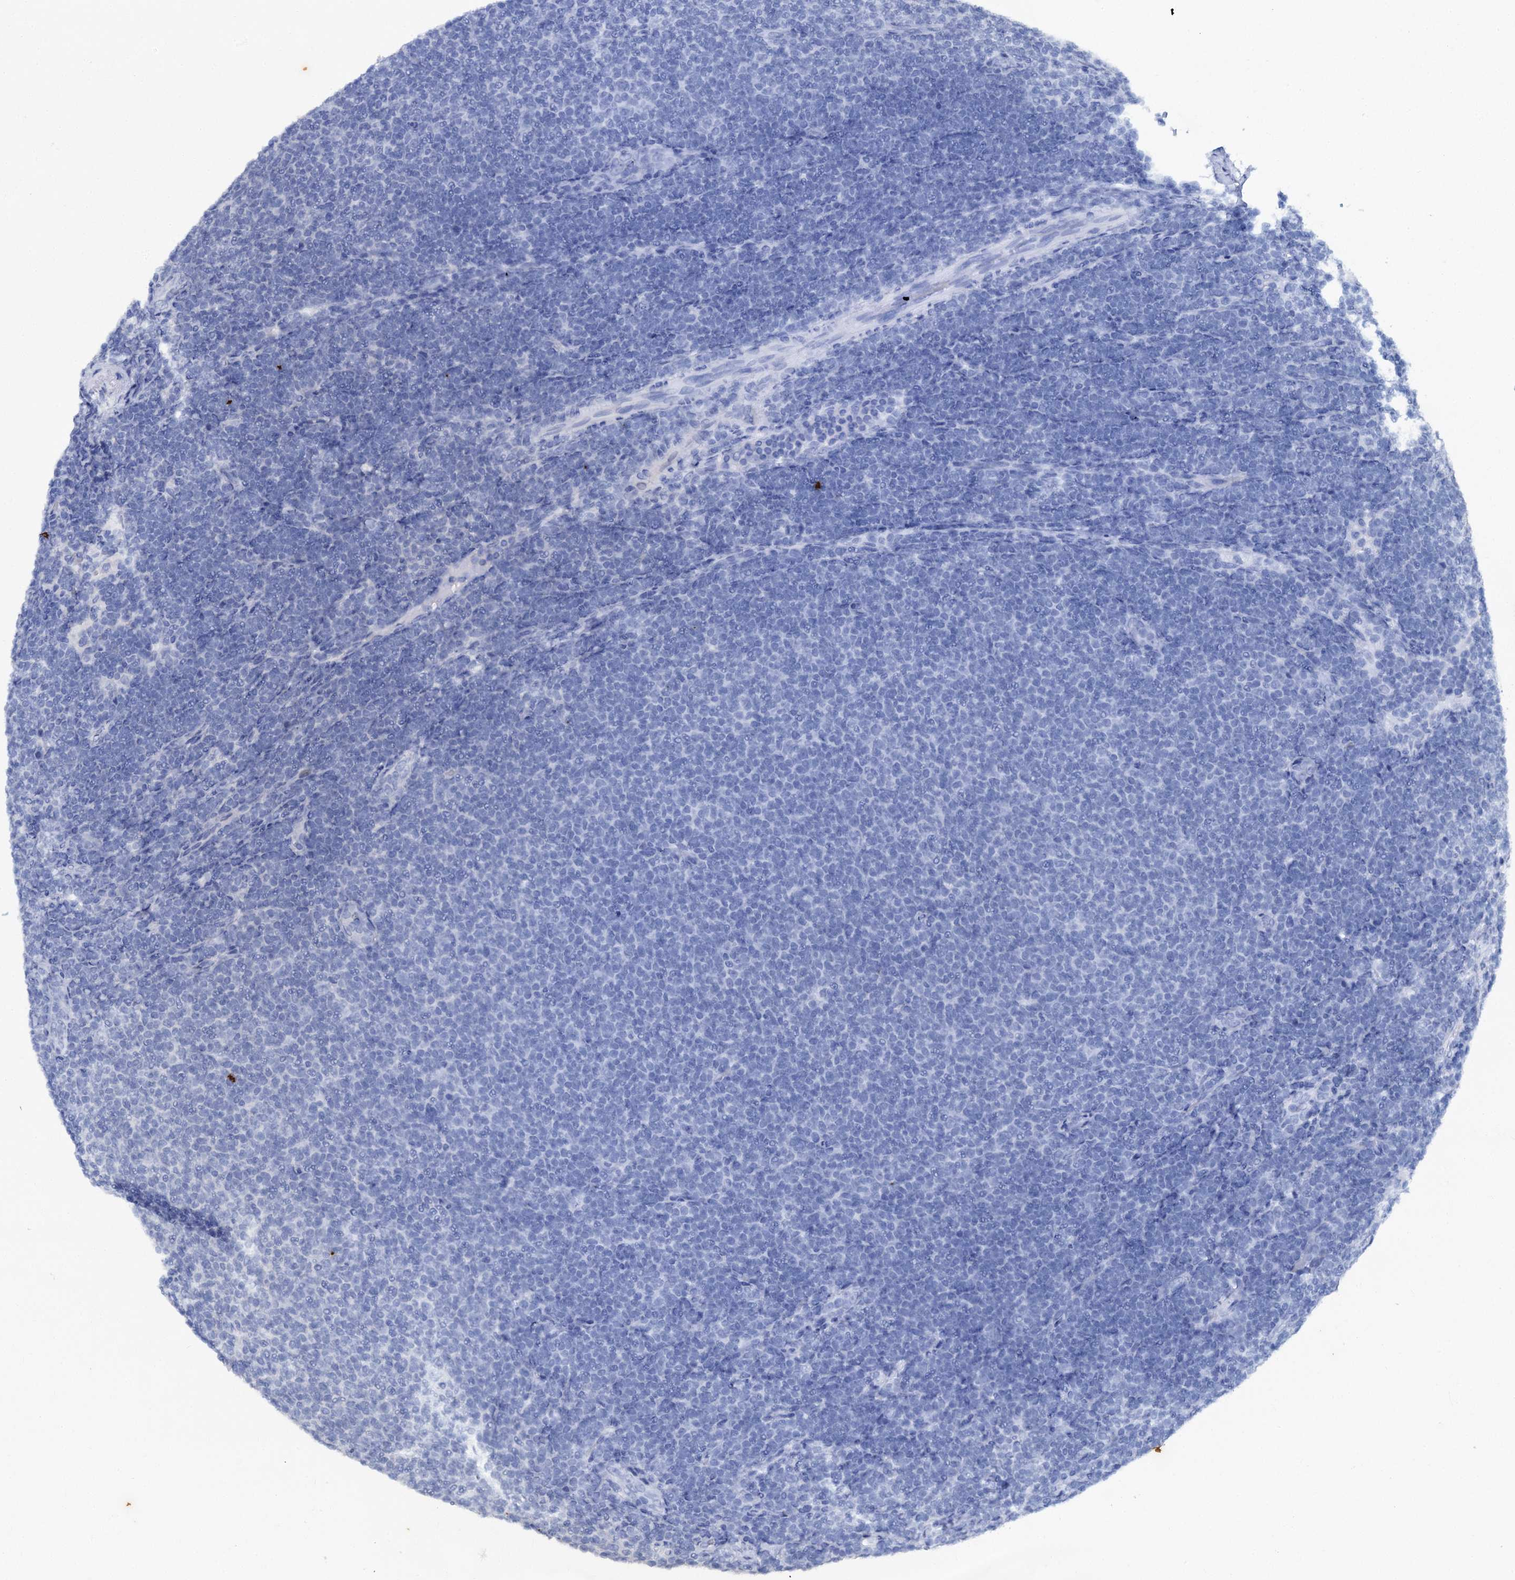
{"staining": {"intensity": "negative", "quantity": "none", "location": "none"}, "tissue": "lymphoma", "cell_type": "Tumor cells", "image_type": "cancer", "snomed": [{"axis": "morphology", "description": "Malignant lymphoma, non-Hodgkin's type, Low grade"}, {"axis": "topography", "description": "Lymph node"}], "caption": "Tumor cells show no significant staining in malignant lymphoma, non-Hodgkin's type (low-grade).", "gene": "TRIM55", "patient": {"sex": "male", "age": 66}}